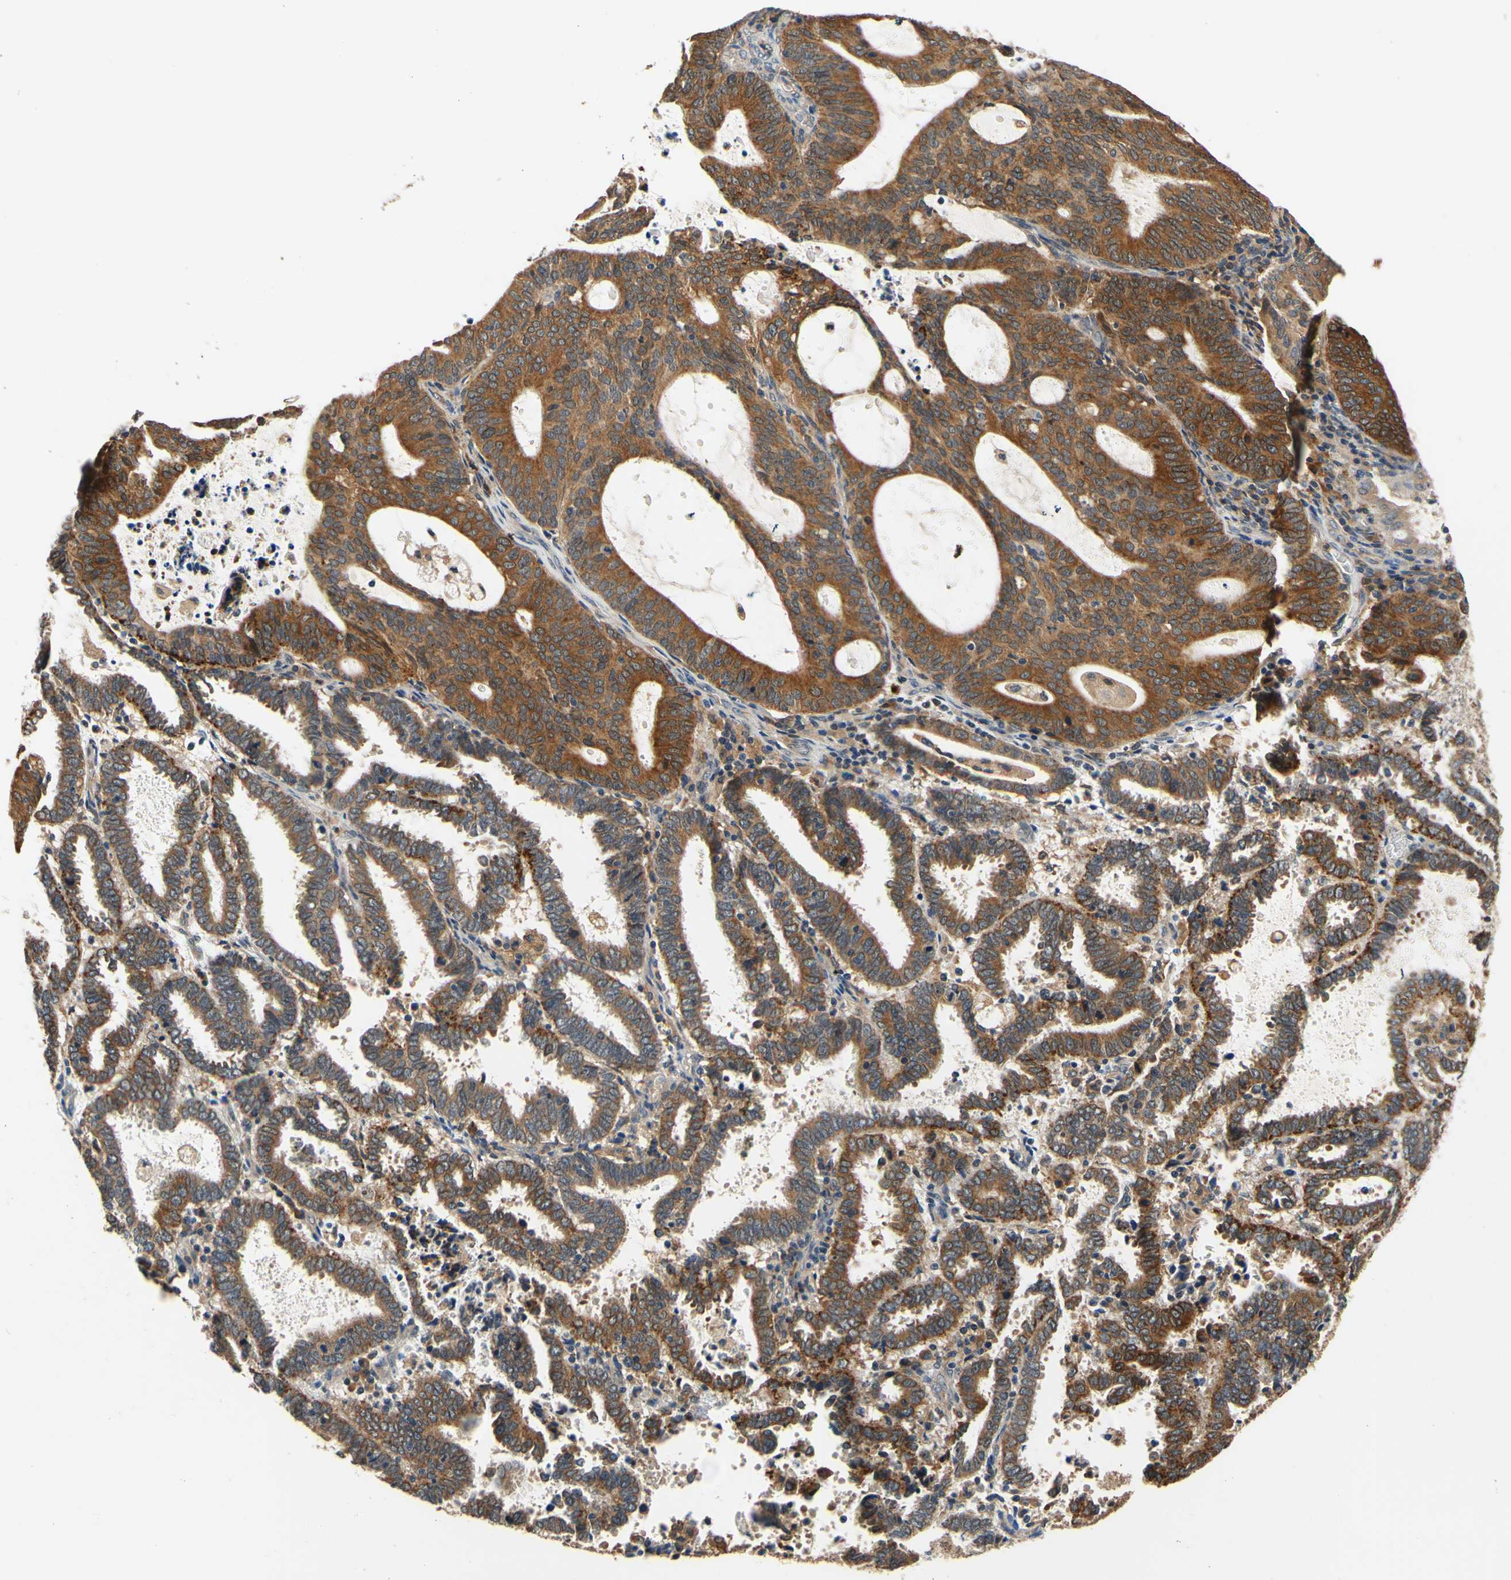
{"staining": {"intensity": "strong", "quantity": "25%-75%", "location": "cytoplasmic/membranous"}, "tissue": "endometrial cancer", "cell_type": "Tumor cells", "image_type": "cancer", "snomed": [{"axis": "morphology", "description": "Adenocarcinoma, NOS"}, {"axis": "topography", "description": "Uterus"}], "caption": "Immunohistochemistry (IHC) image of endometrial adenocarcinoma stained for a protein (brown), which reveals high levels of strong cytoplasmic/membranous positivity in about 25%-75% of tumor cells.", "gene": "PLA2G4A", "patient": {"sex": "female", "age": 83}}